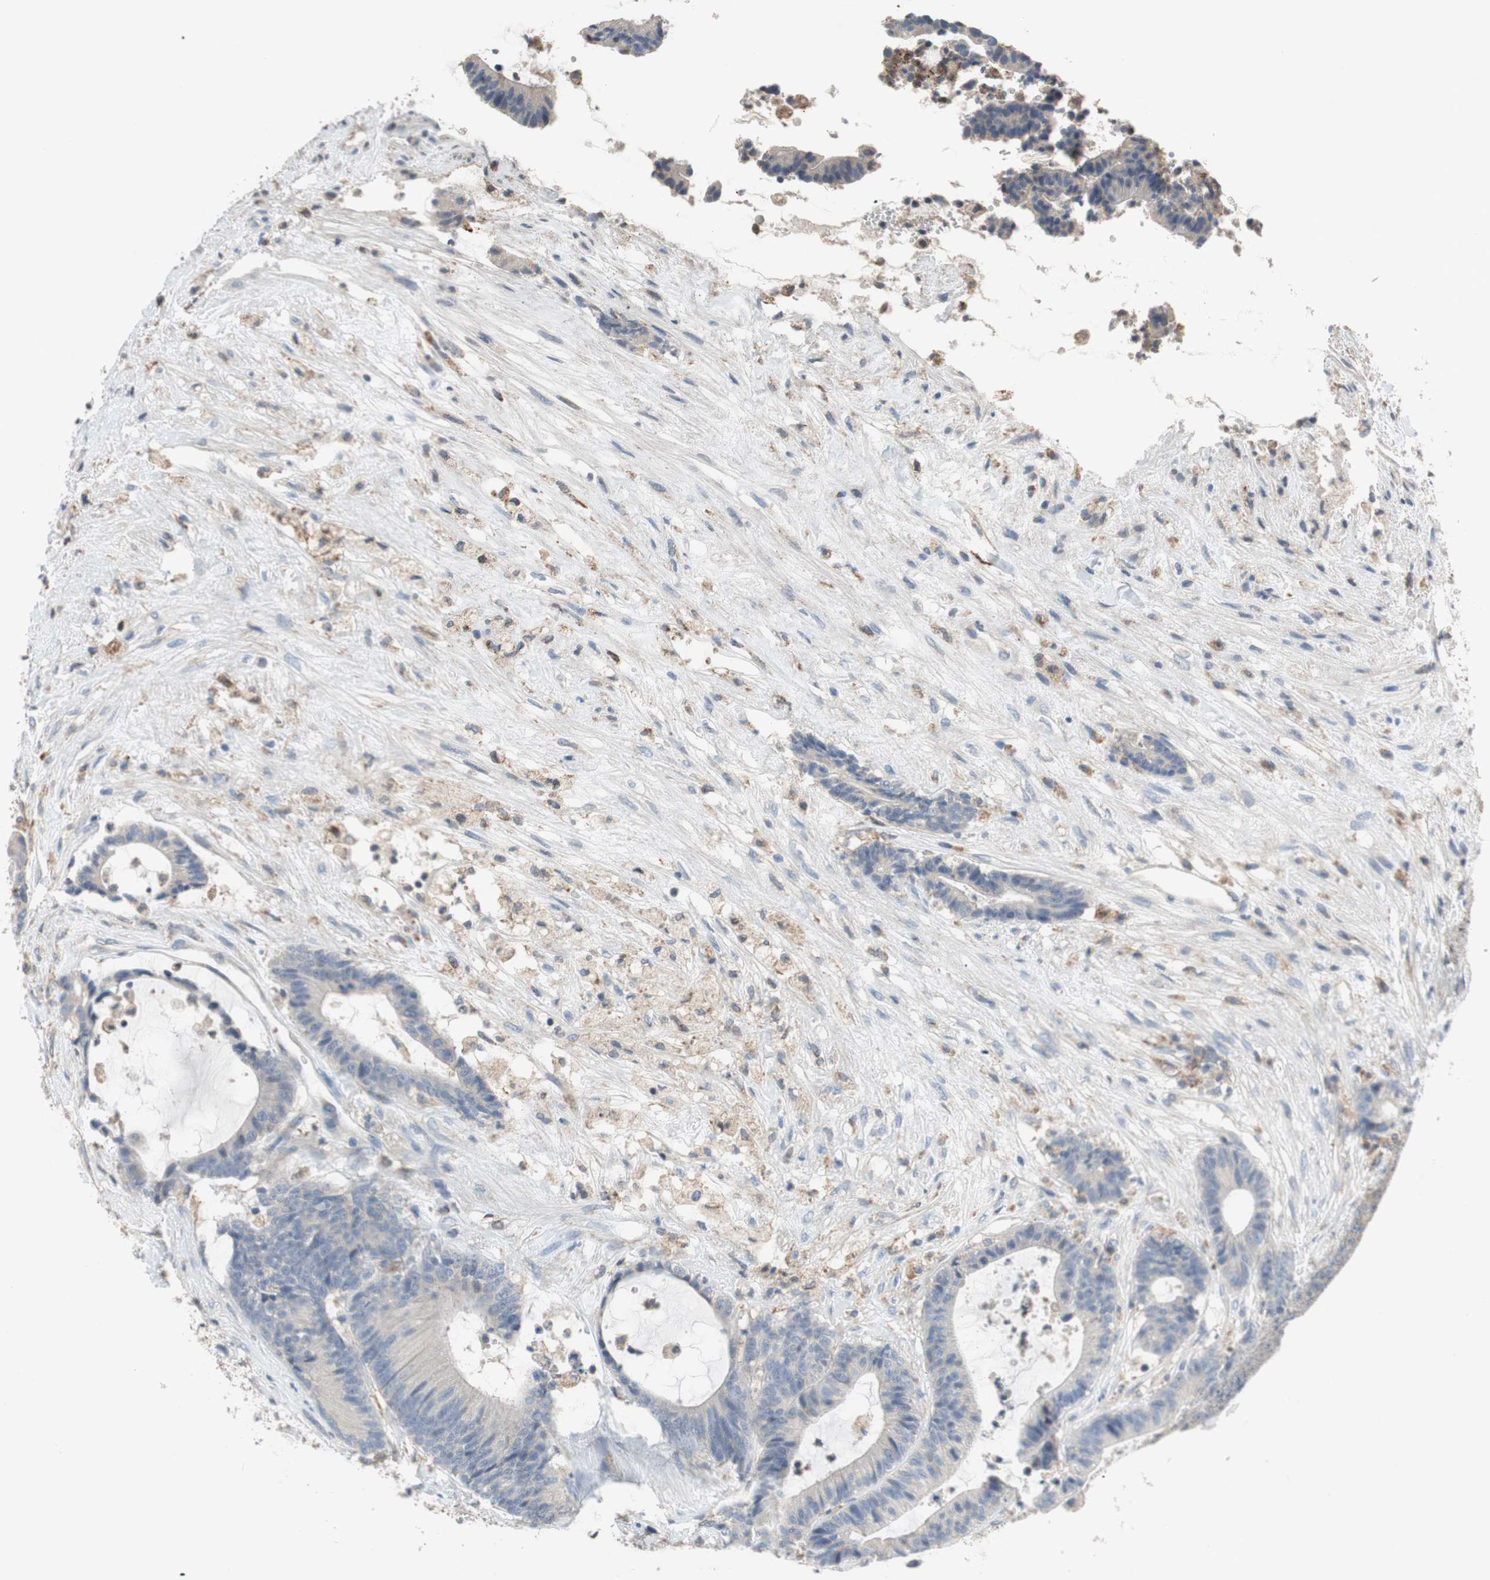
{"staining": {"intensity": "negative", "quantity": "none", "location": "none"}, "tissue": "colorectal cancer", "cell_type": "Tumor cells", "image_type": "cancer", "snomed": [{"axis": "morphology", "description": "Adenocarcinoma, NOS"}, {"axis": "topography", "description": "Colon"}], "caption": "This is an IHC micrograph of human colorectal adenocarcinoma. There is no staining in tumor cells.", "gene": "ALPL", "patient": {"sex": "female", "age": 84}}